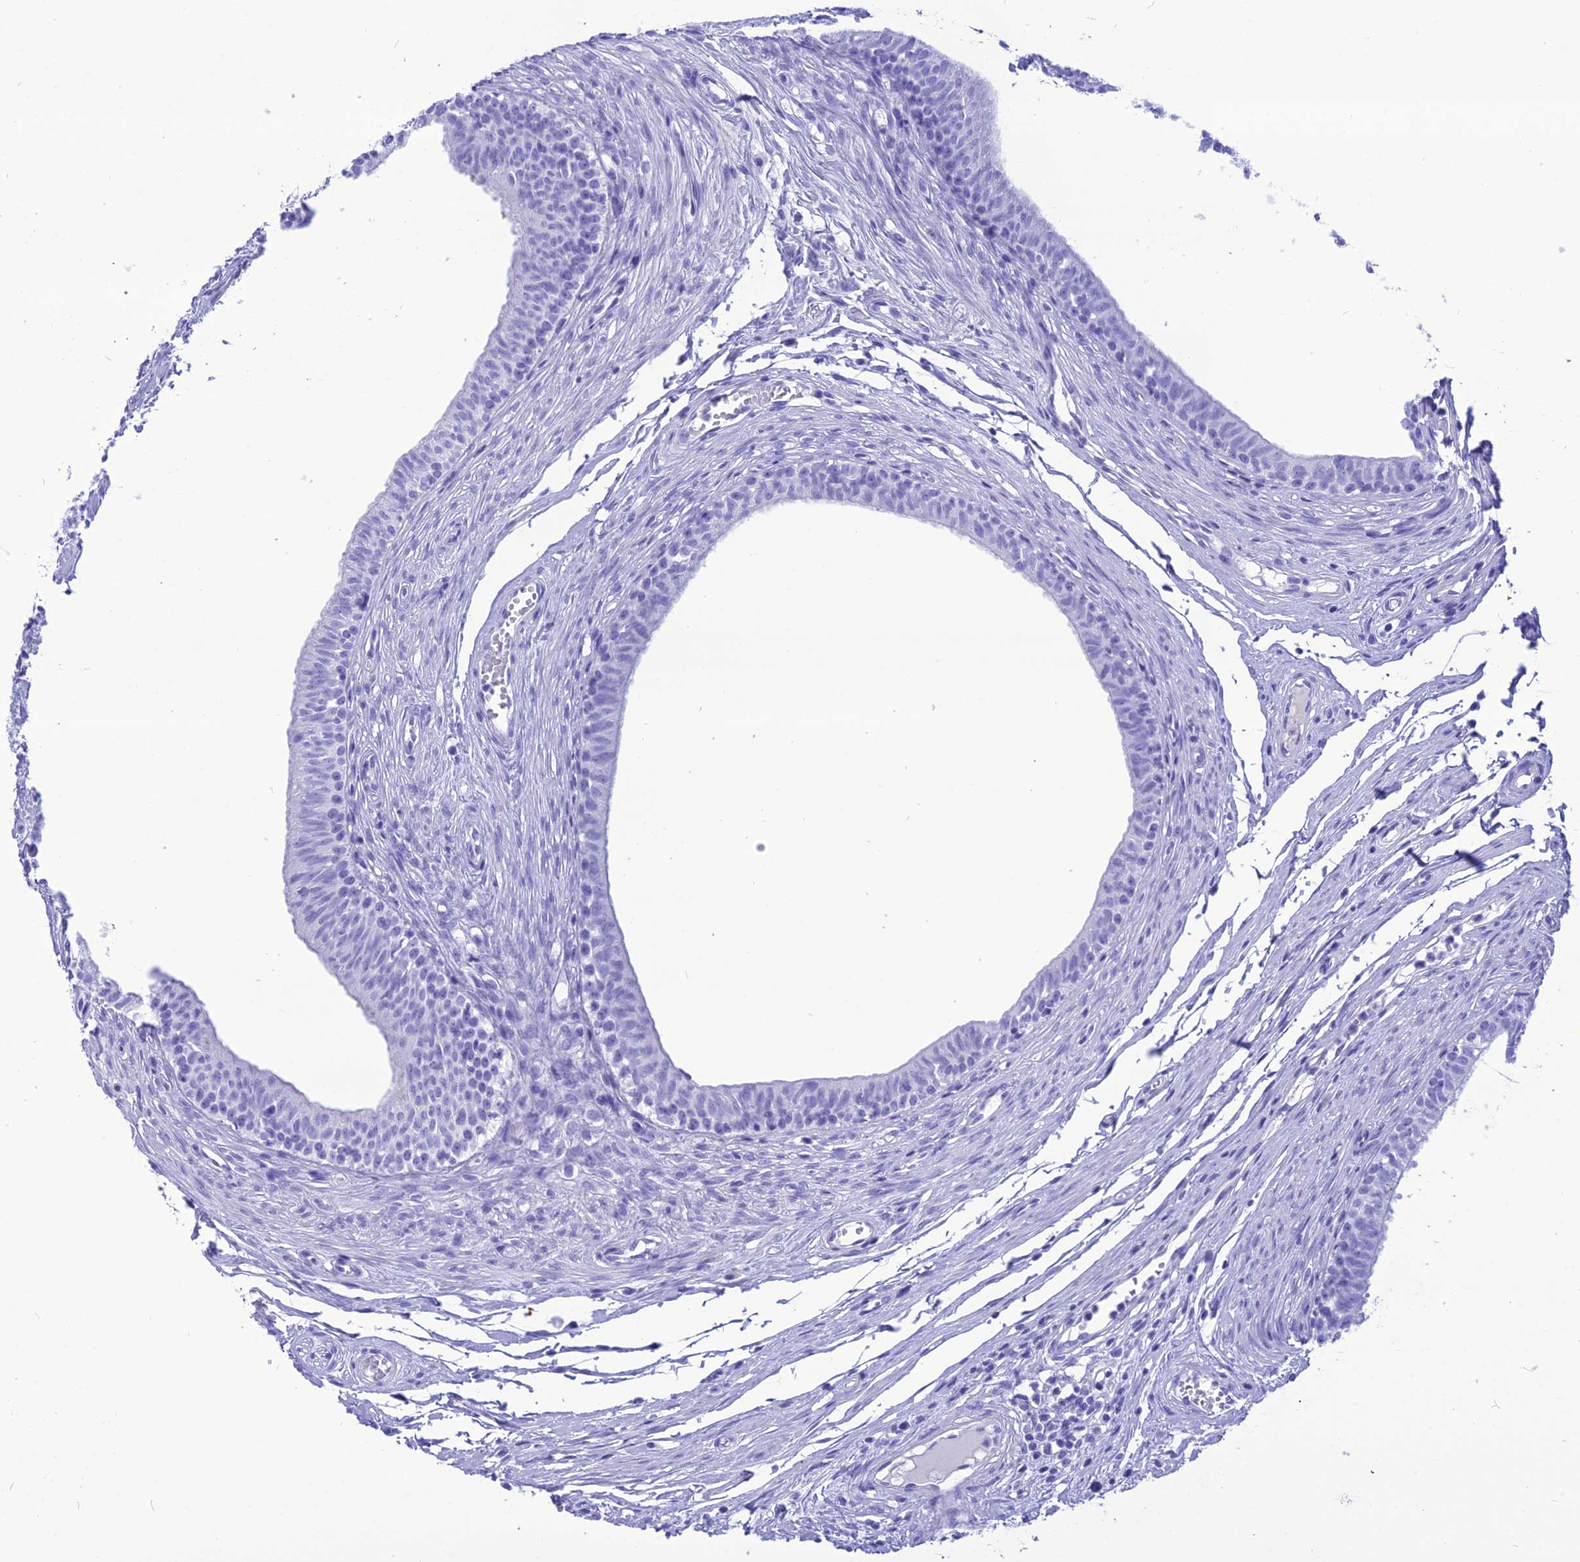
{"staining": {"intensity": "negative", "quantity": "none", "location": "none"}, "tissue": "epididymis", "cell_type": "Glandular cells", "image_type": "normal", "snomed": [{"axis": "morphology", "description": "Normal tissue, NOS"}, {"axis": "topography", "description": "Epididymis, spermatic cord, NOS"}], "caption": "DAB (3,3'-diaminobenzidine) immunohistochemical staining of normal epididymis demonstrates no significant expression in glandular cells.", "gene": "PNMA5", "patient": {"sex": "male", "age": 22}}